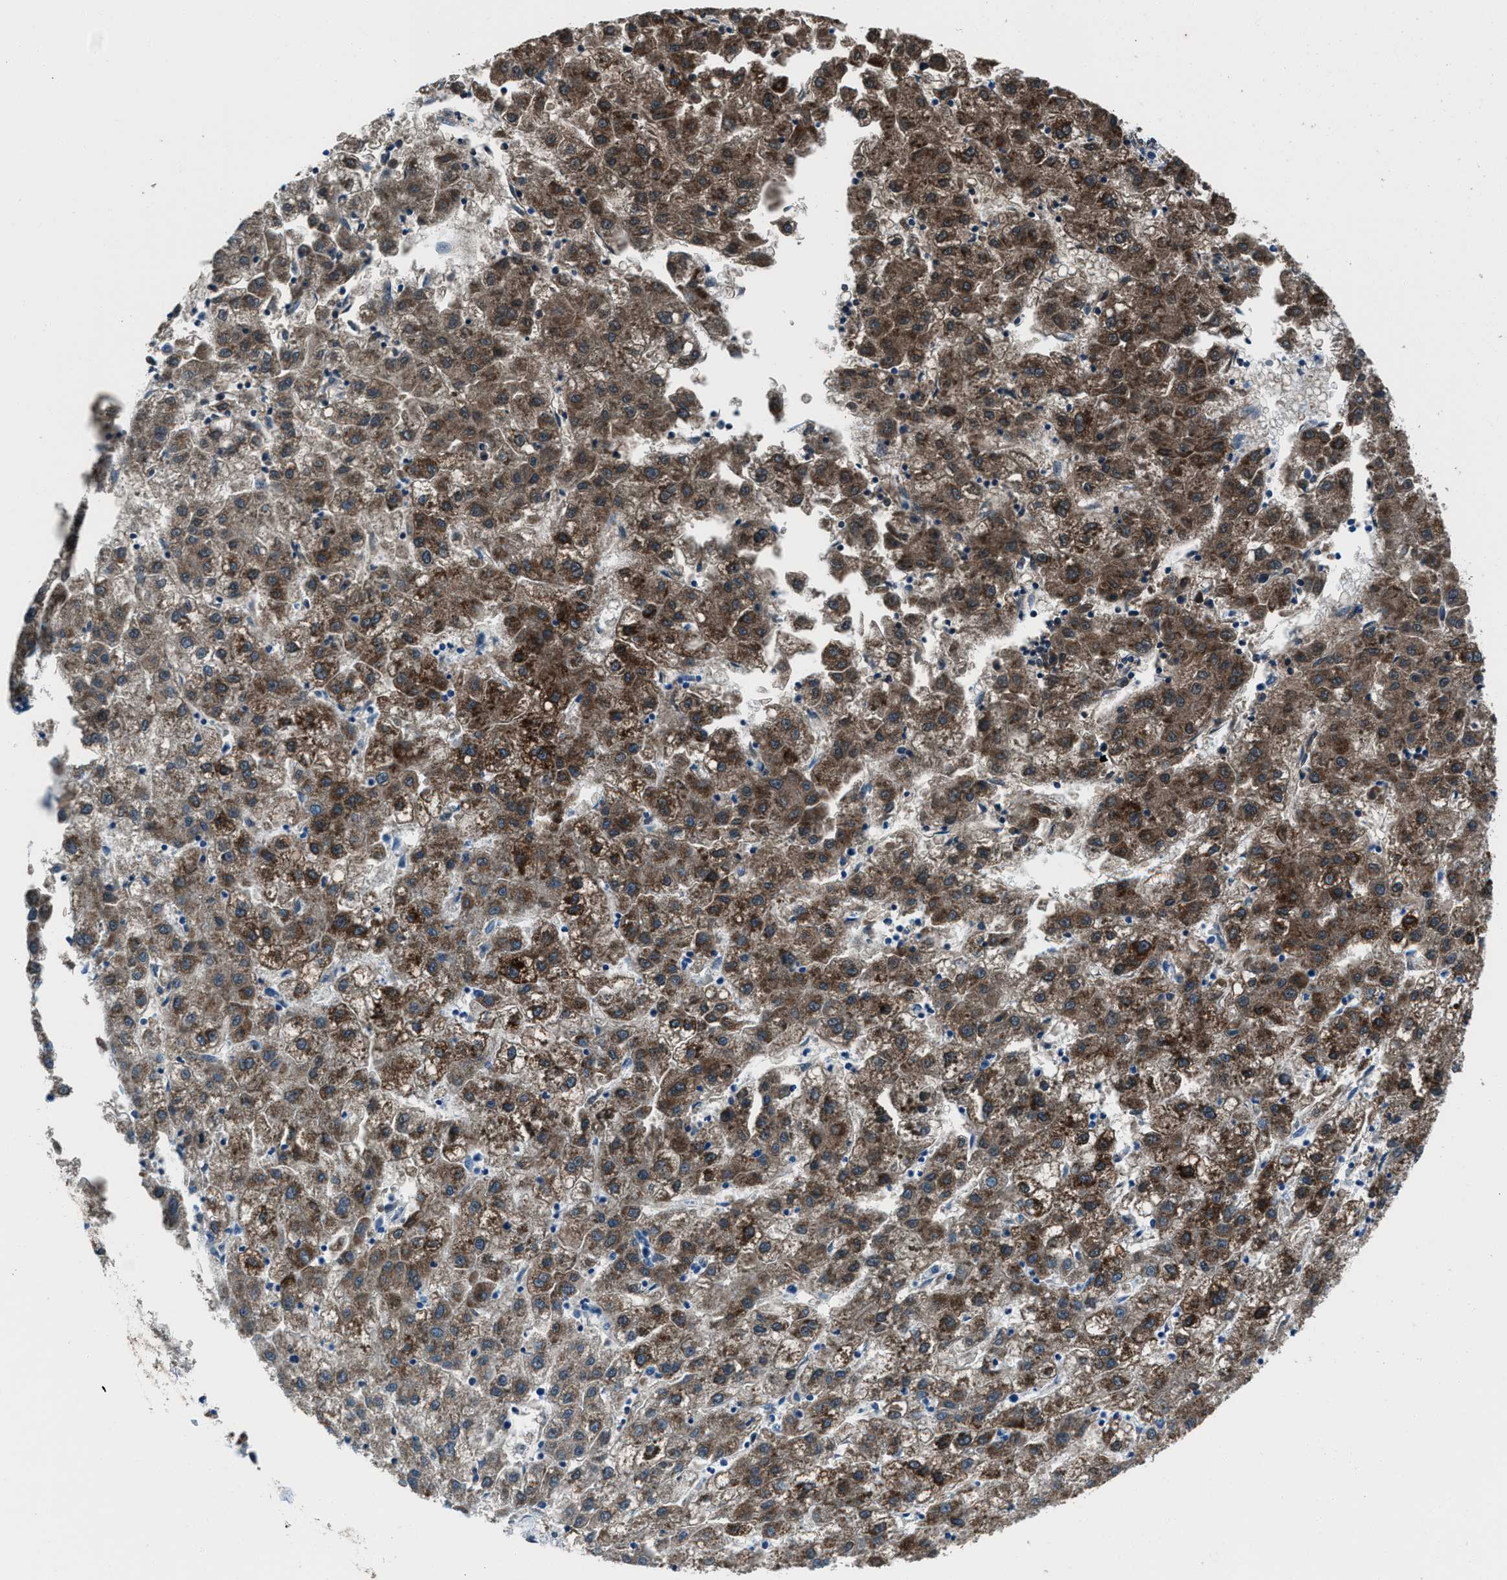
{"staining": {"intensity": "strong", "quantity": ">75%", "location": "cytoplasmic/membranous"}, "tissue": "liver cancer", "cell_type": "Tumor cells", "image_type": "cancer", "snomed": [{"axis": "morphology", "description": "Carcinoma, Hepatocellular, NOS"}, {"axis": "topography", "description": "Liver"}], "caption": "This micrograph shows hepatocellular carcinoma (liver) stained with IHC to label a protein in brown. The cytoplasmic/membranous of tumor cells show strong positivity for the protein. Nuclei are counter-stained blue.", "gene": "AMACR", "patient": {"sex": "male", "age": 72}}